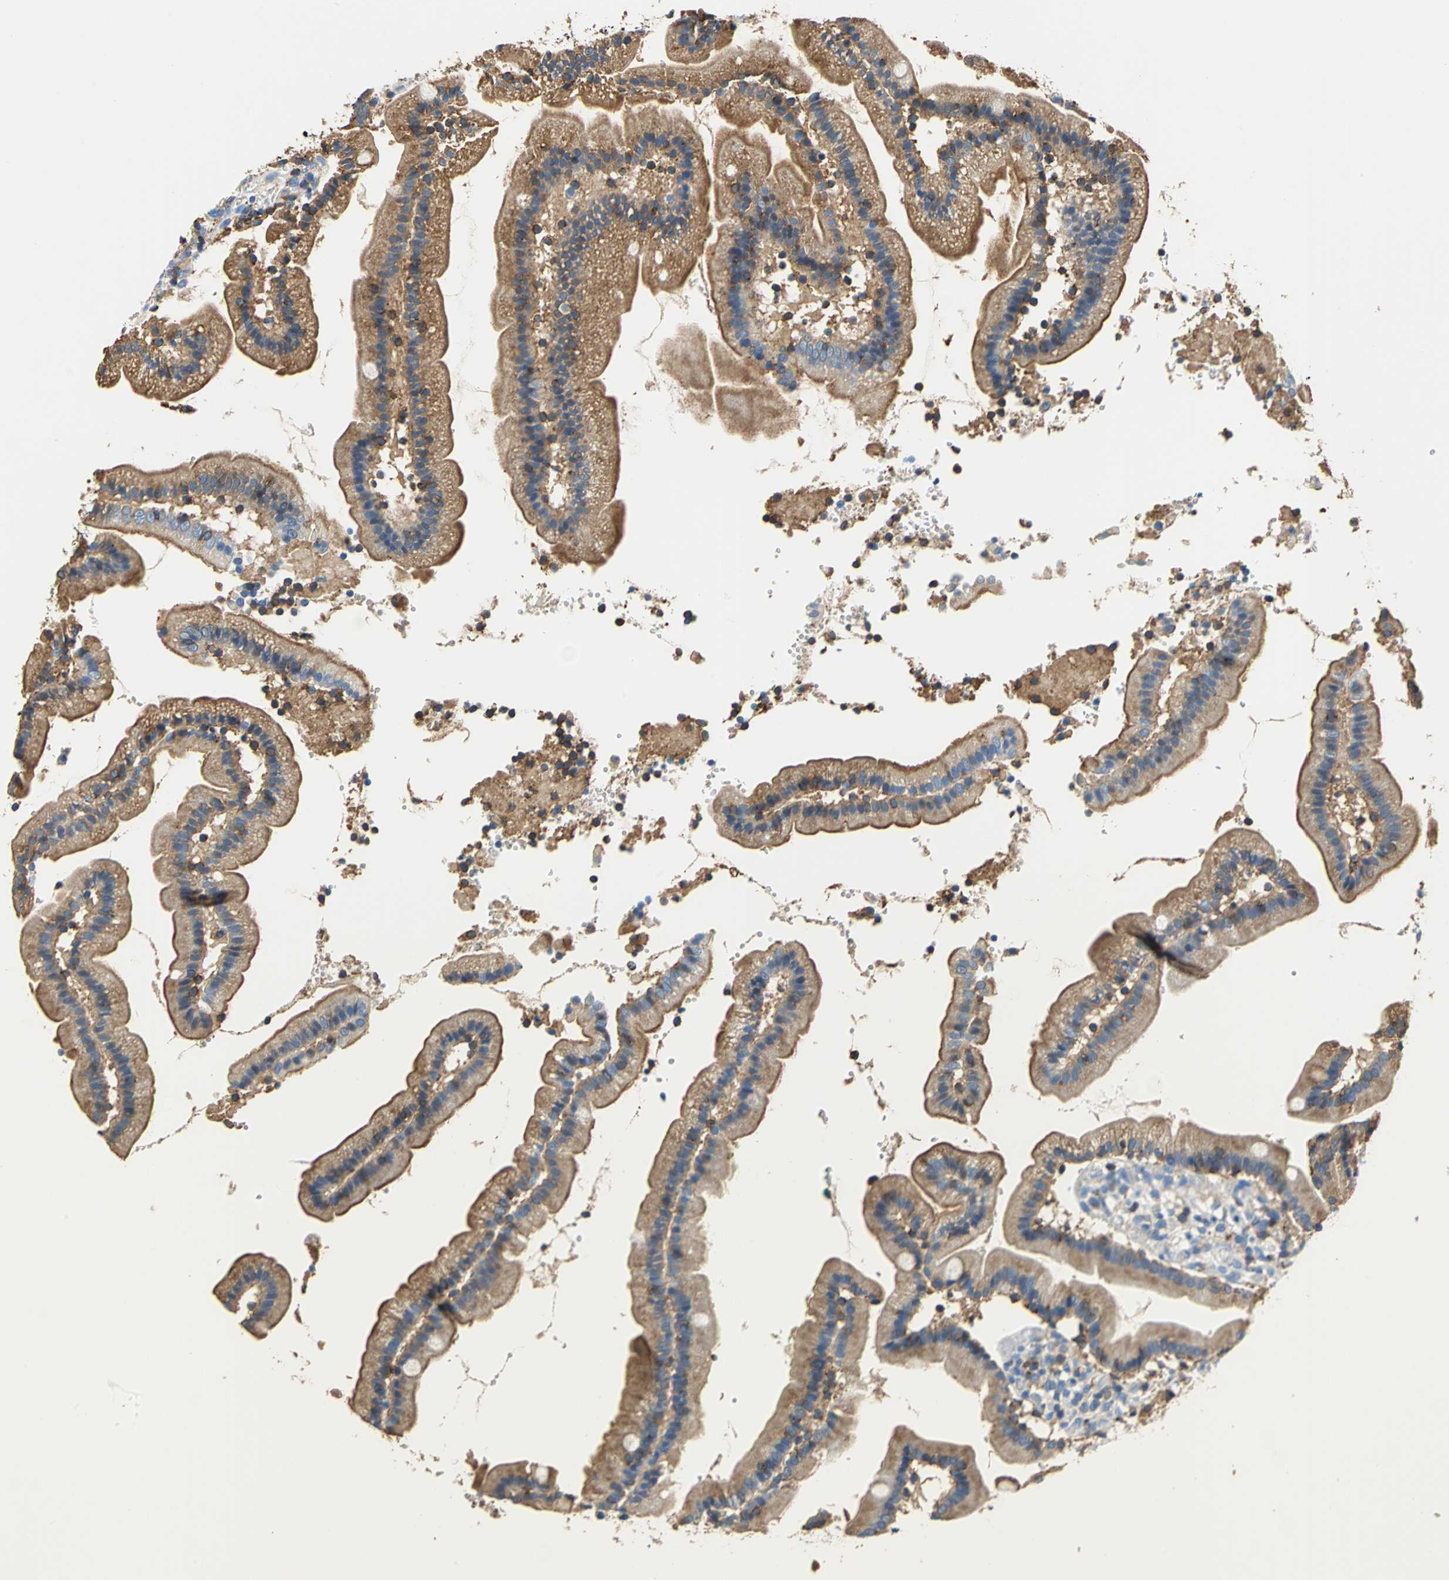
{"staining": {"intensity": "strong", "quantity": ">75%", "location": "cytoplasmic/membranous"}, "tissue": "duodenum", "cell_type": "Glandular cells", "image_type": "normal", "snomed": [{"axis": "morphology", "description": "Normal tissue, NOS"}, {"axis": "topography", "description": "Duodenum"}], "caption": "IHC of unremarkable human duodenum displays high levels of strong cytoplasmic/membranous staining in about >75% of glandular cells. Using DAB (brown) and hematoxylin (blue) stains, captured at high magnification using brightfield microscopy.", "gene": "SEPTIN11", "patient": {"sex": "male", "age": 66}}